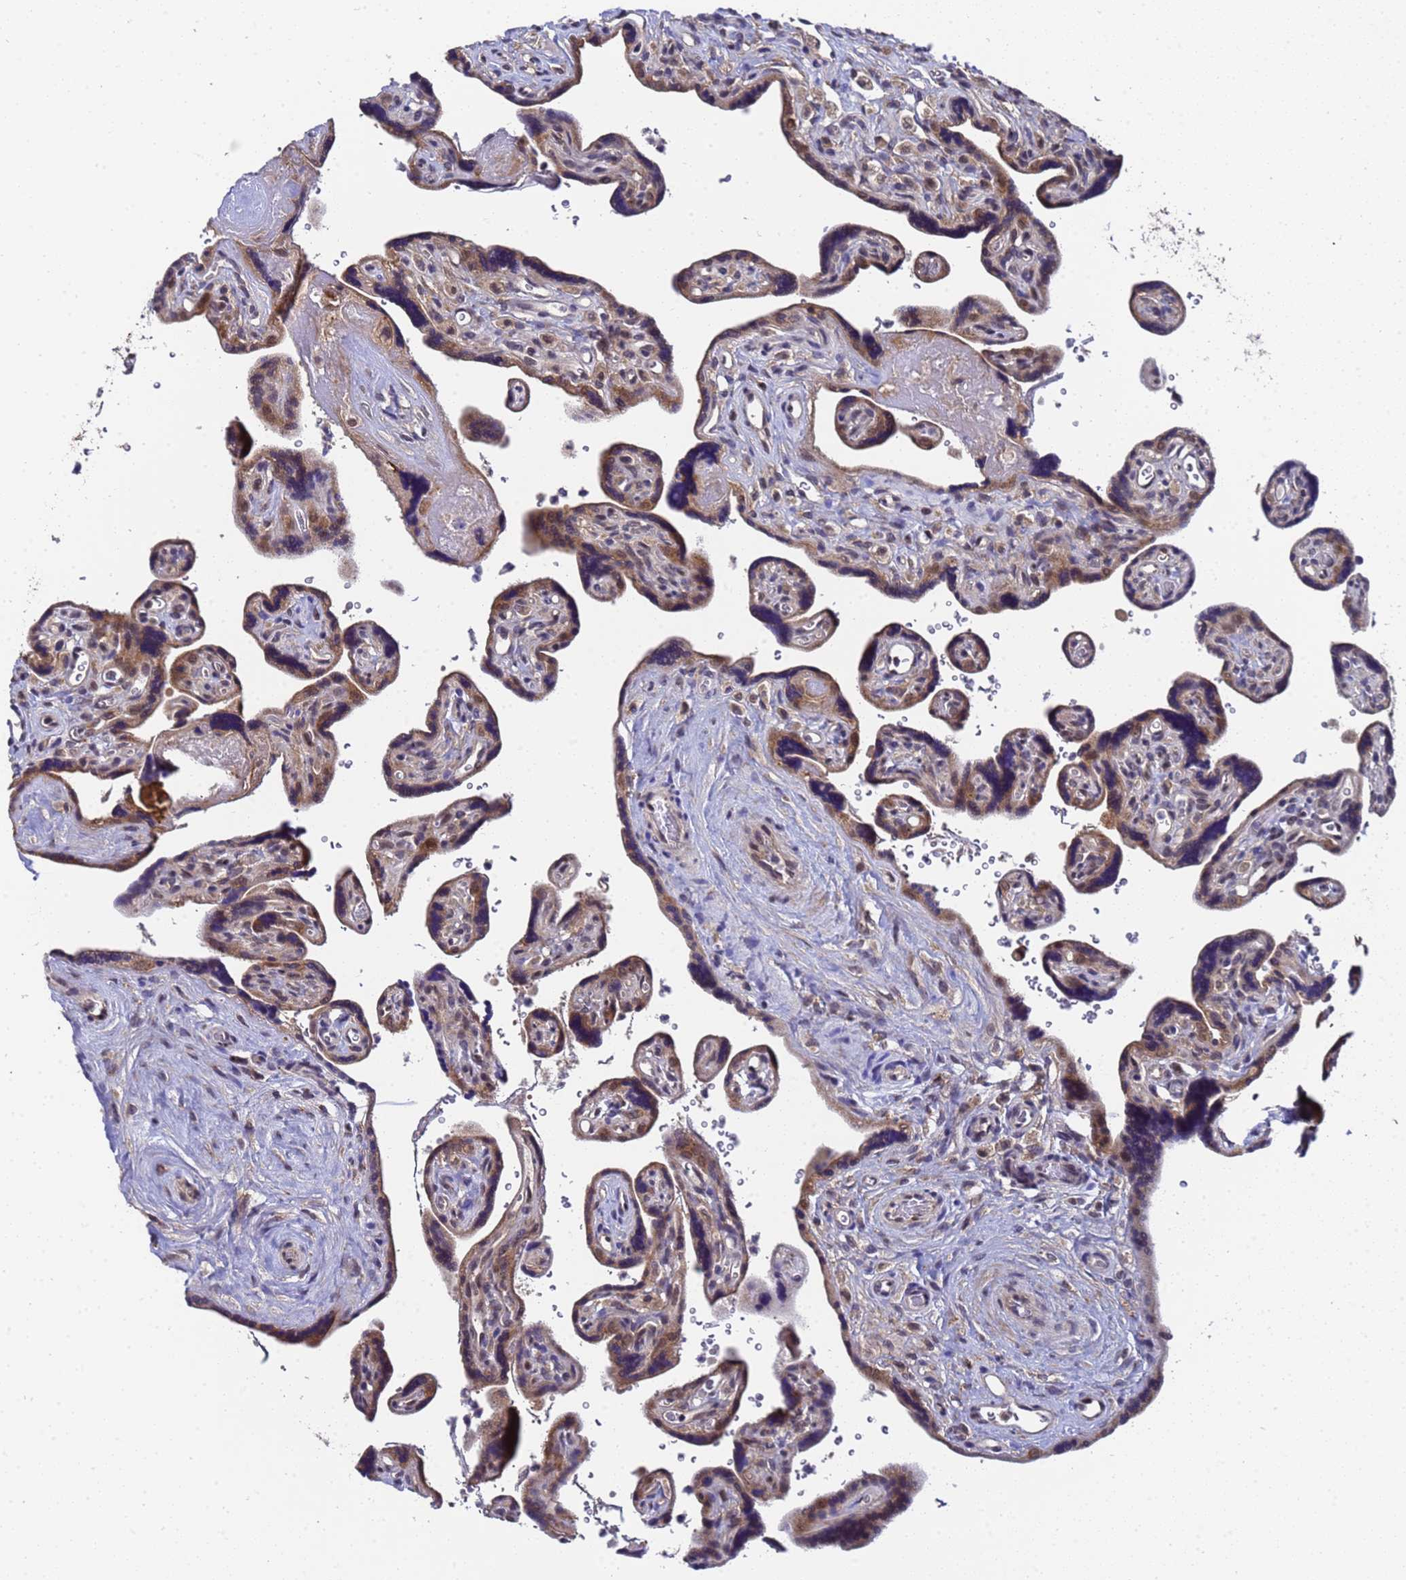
{"staining": {"intensity": "moderate", "quantity": ">75%", "location": "cytoplasmic/membranous,nuclear"}, "tissue": "placenta", "cell_type": "Decidual cells", "image_type": "normal", "snomed": [{"axis": "morphology", "description": "Normal tissue, NOS"}, {"axis": "topography", "description": "Placenta"}], "caption": "IHC (DAB (3,3'-diaminobenzidine)) staining of normal placenta reveals moderate cytoplasmic/membranous,nuclear protein positivity in about >75% of decidual cells.", "gene": "ANAPC13", "patient": {"sex": "female", "age": 39}}